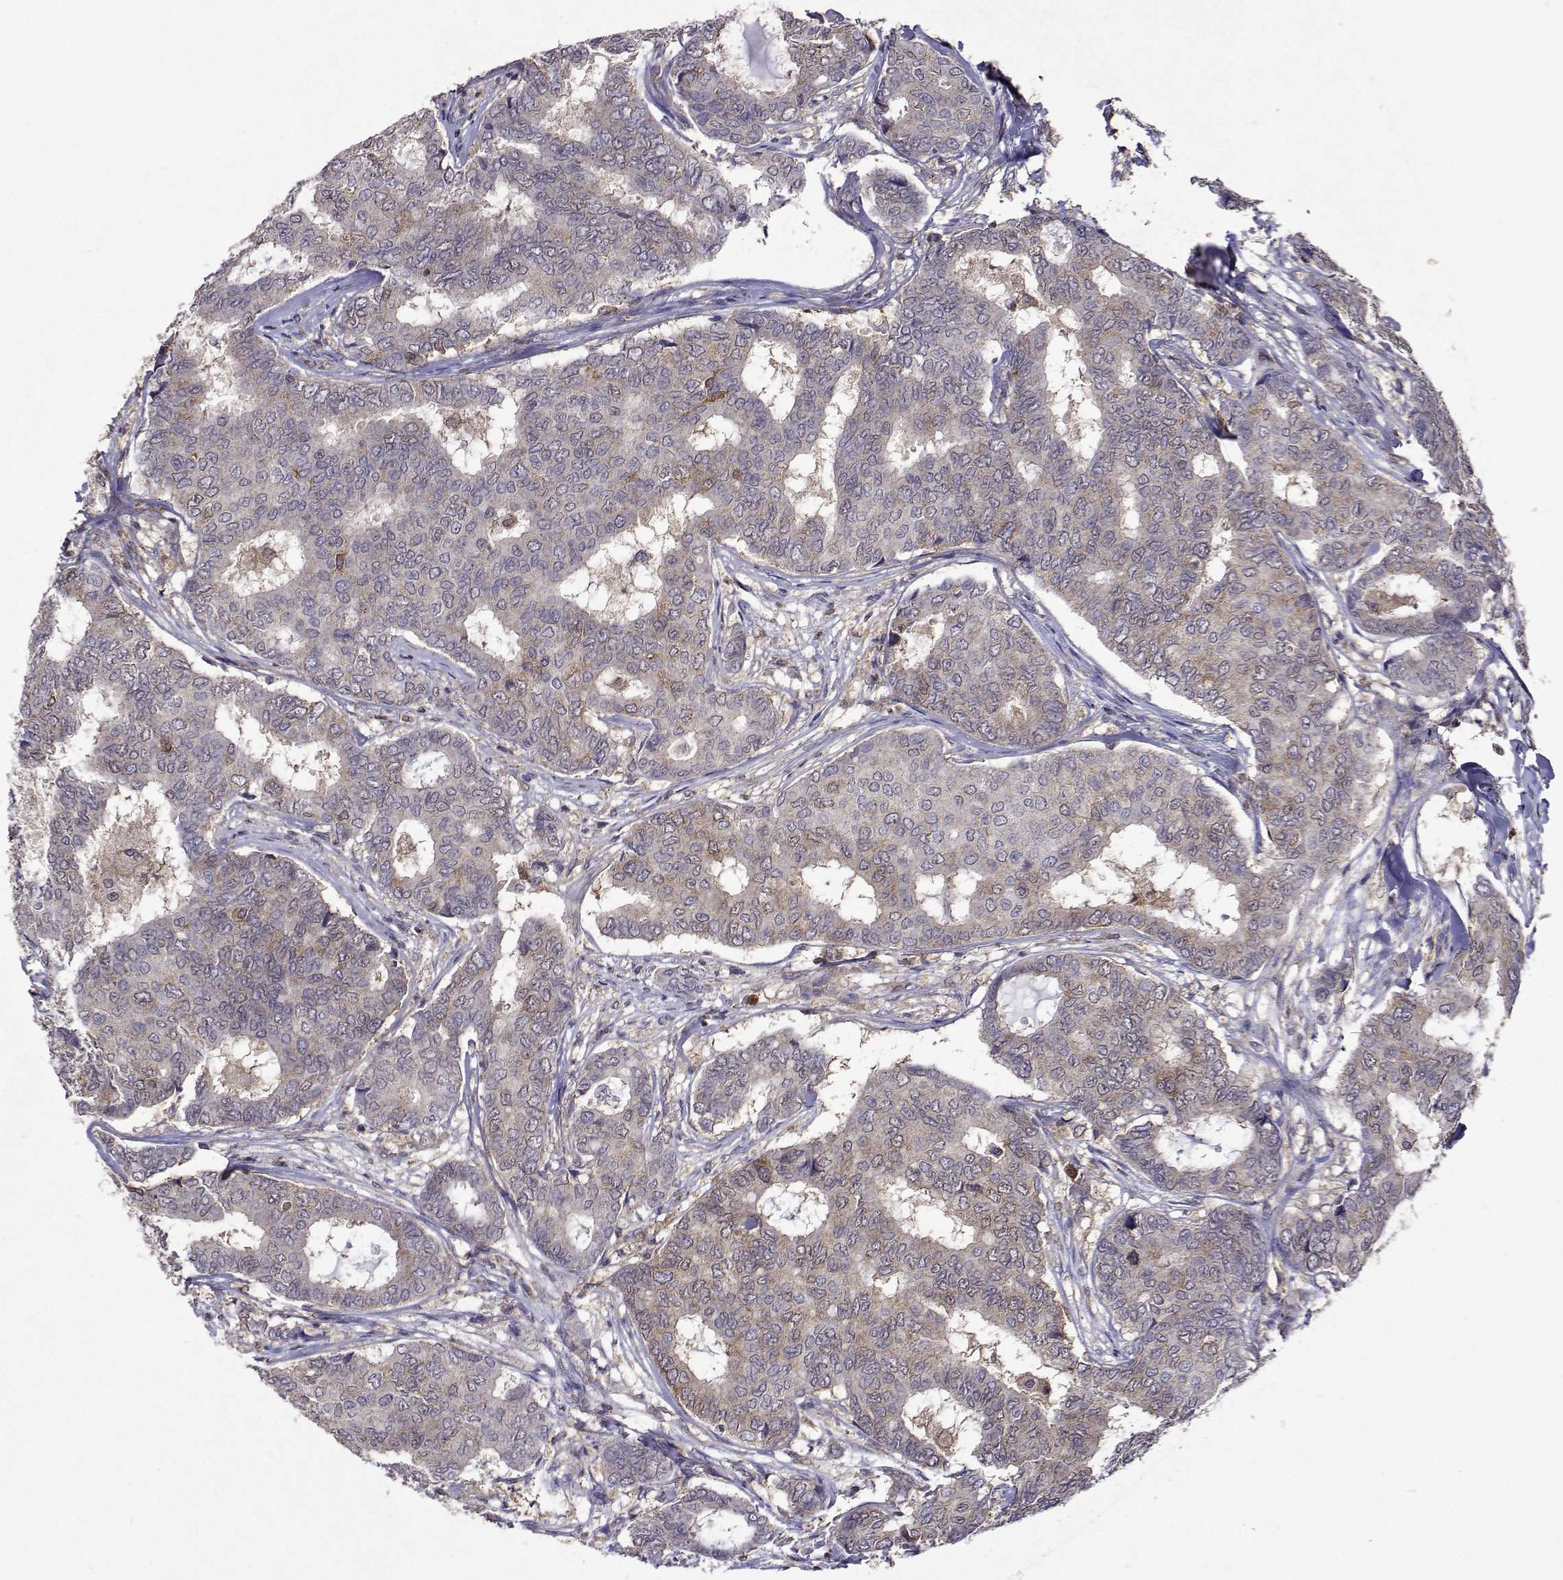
{"staining": {"intensity": "negative", "quantity": "none", "location": "none"}, "tissue": "breast cancer", "cell_type": "Tumor cells", "image_type": "cancer", "snomed": [{"axis": "morphology", "description": "Duct carcinoma"}, {"axis": "topography", "description": "Breast"}], "caption": "Immunohistochemistry (IHC) histopathology image of neoplastic tissue: breast infiltrating ductal carcinoma stained with DAB displays no significant protein expression in tumor cells.", "gene": "APAF1", "patient": {"sex": "female", "age": 75}}